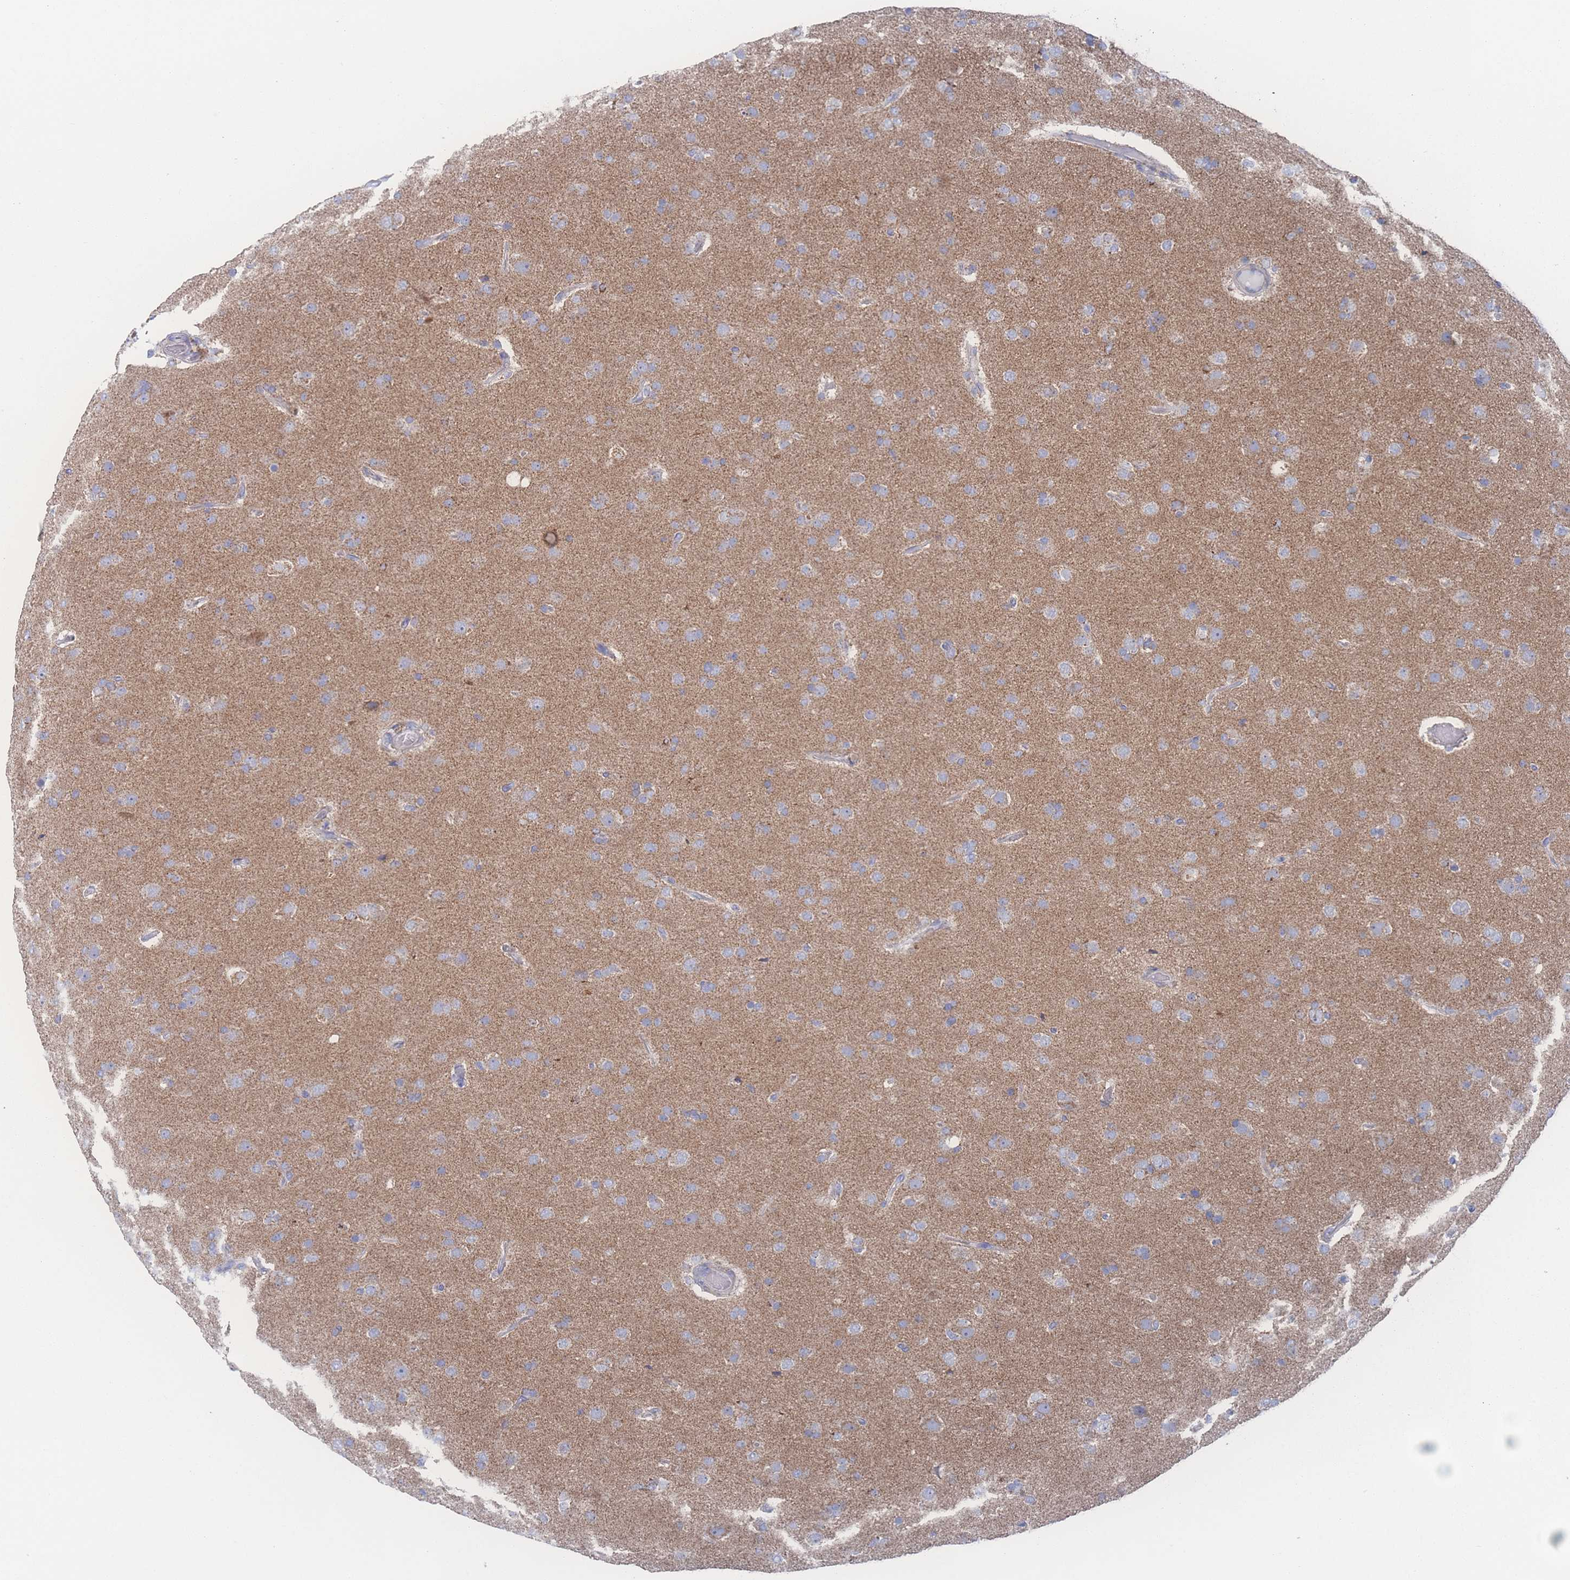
{"staining": {"intensity": "weak", "quantity": "<25%", "location": "cytoplasmic/membranous"}, "tissue": "glioma", "cell_type": "Tumor cells", "image_type": "cancer", "snomed": [{"axis": "morphology", "description": "Glioma, malignant, Low grade"}, {"axis": "topography", "description": "Brain"}], "caption": "Glioma was stained to show a protein in brown. There is no significant positivity in tumor cells. Nuclei are stained in blue.", "gene": "SNPH", "patient": {"sex": "male", "age": 65}}